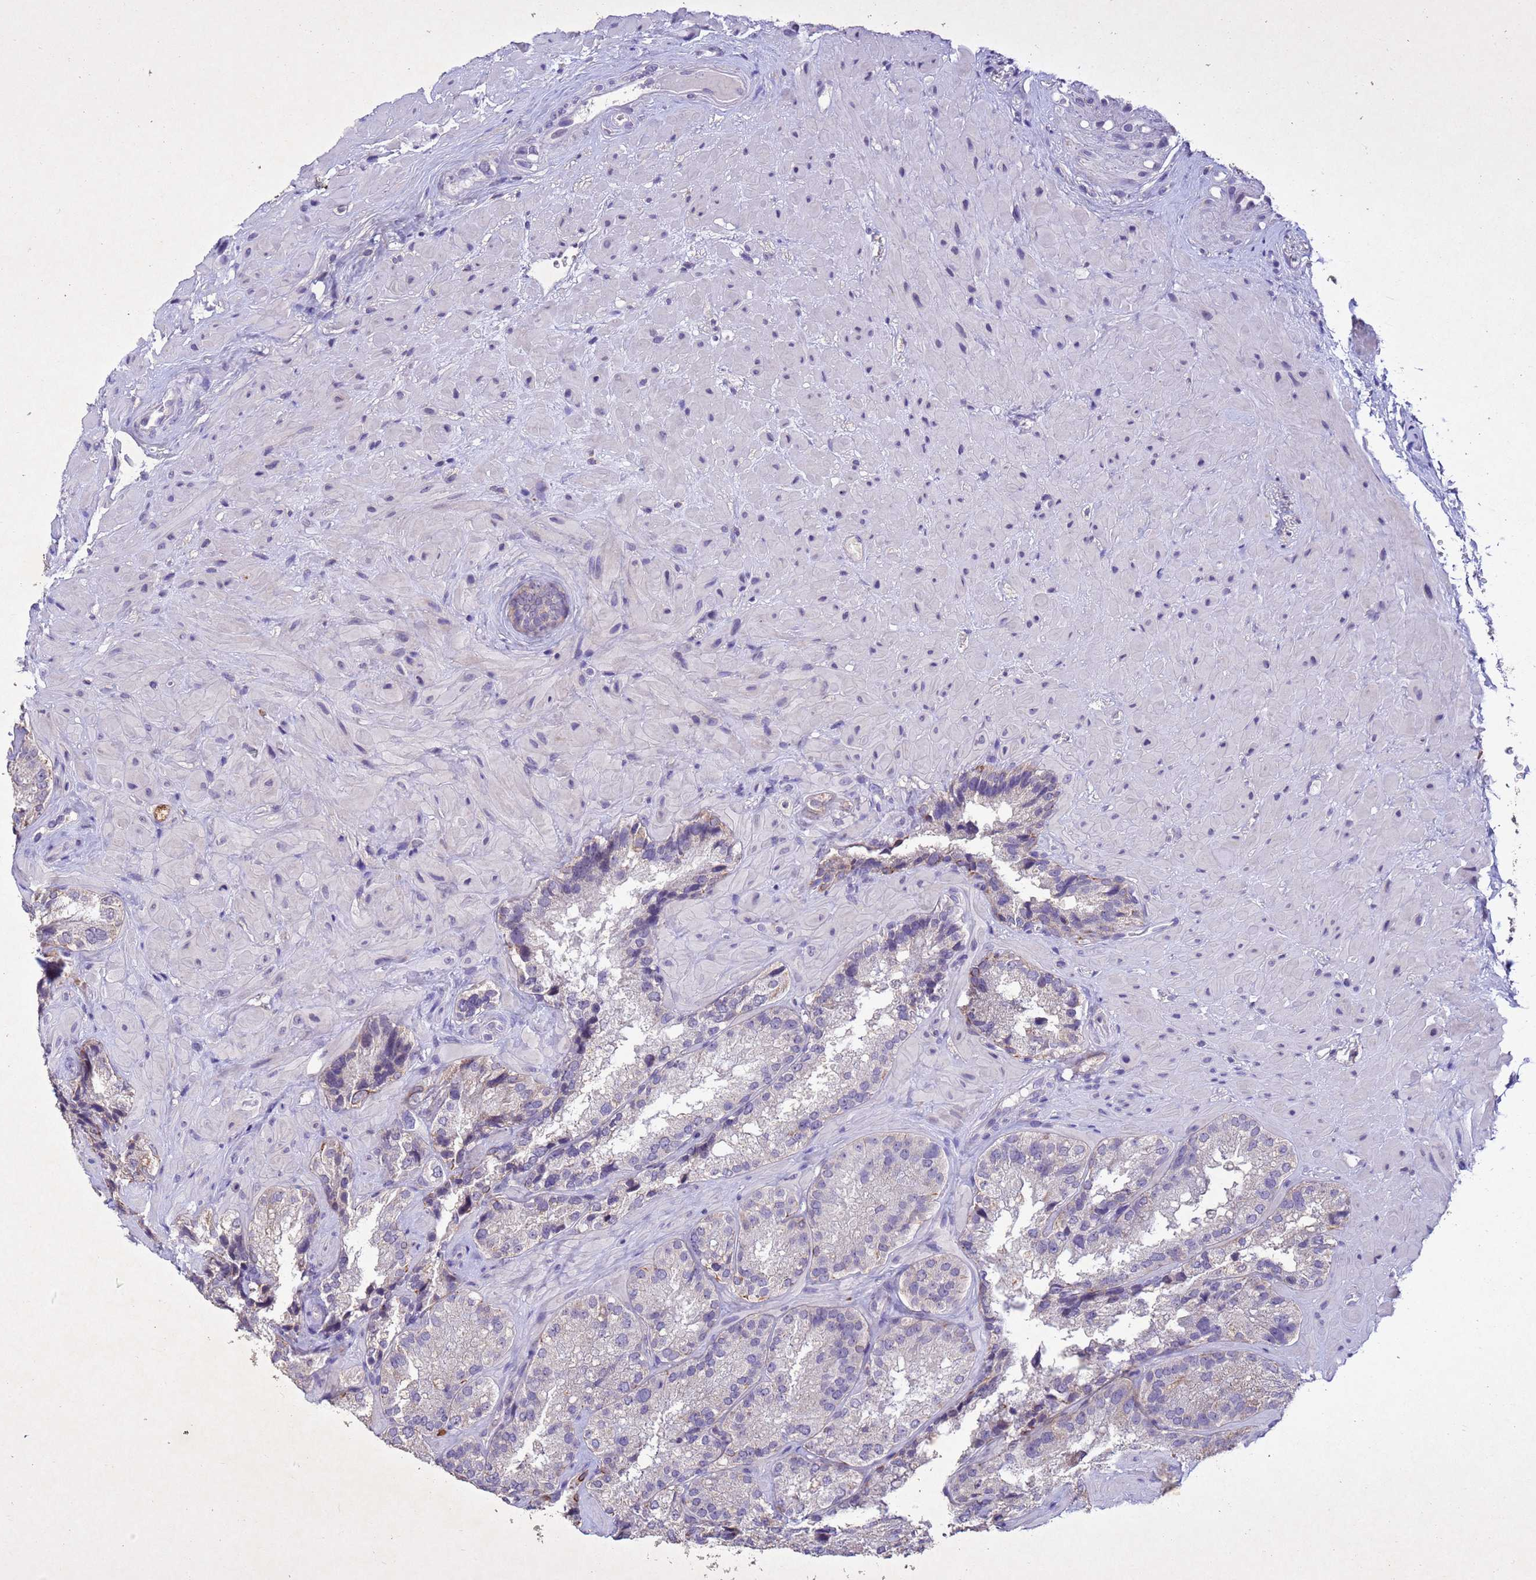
{"staining": {"intensity": "negative", "quantity": "none", "location": "none"}, "tissue": "seminal vesicle", "cell_type": "Glandular cells", "image_type": "normal", "snomed": [{"axis": "morphology", "description": "Normal tissue, NOS"}, {"axis": "topography", "description": "Seminal veicle"}], "caption": "Immunohistochemistry of unremarkable human seminal vesicle reveals no staining in glandular cells. The staining is performed using DAB brown chromogen with nuclei counter-stained in using hematoxylin.", "gene": "NLRP11", "patient": {"sex": "male", "age": 58}}